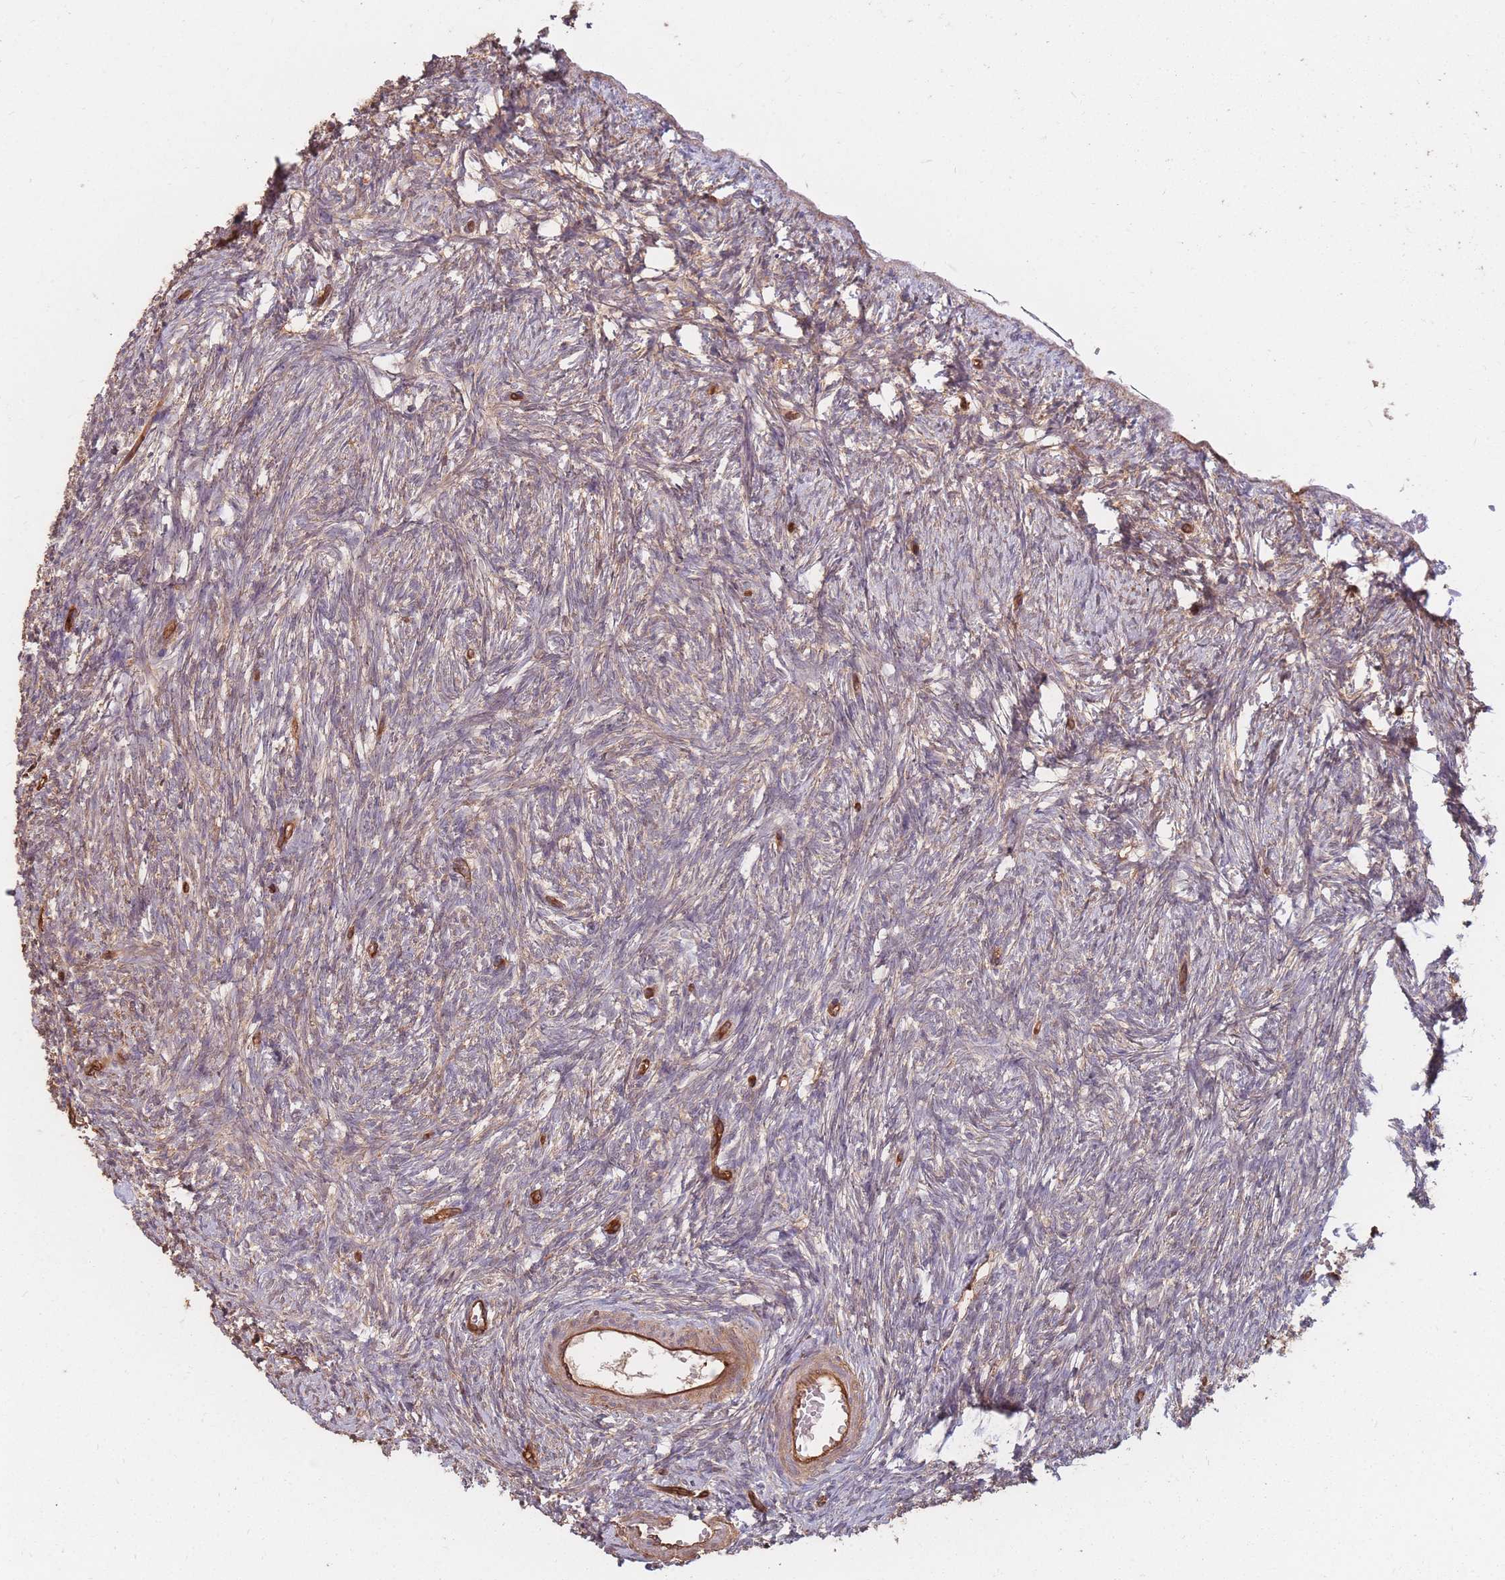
{"staining": {"intensity": "weak", "quantity": ">75%", "location": "cytoplasmic/membranous"}, "tissue": "ovary", "cell_type": "Ovarian stroma cells", "image_type": "normal", "snomed": [{"axis": "morphology", "description": "Normal tissue, NOS"}, {"axis": "topography", "description": "Ovary"}], "caption": "Normal ovary shows weak cytoplasmic/membranous staining in about >75% of ovarian stroma cells The protein is stained brown, and the nuclei are stained in blue (DAB (3,3'-diaminobenzidine) IHC with brightfield microscopy, high magnification)..", "gene": "PLS3", "patient": {"sex": "female", "age": 51}}